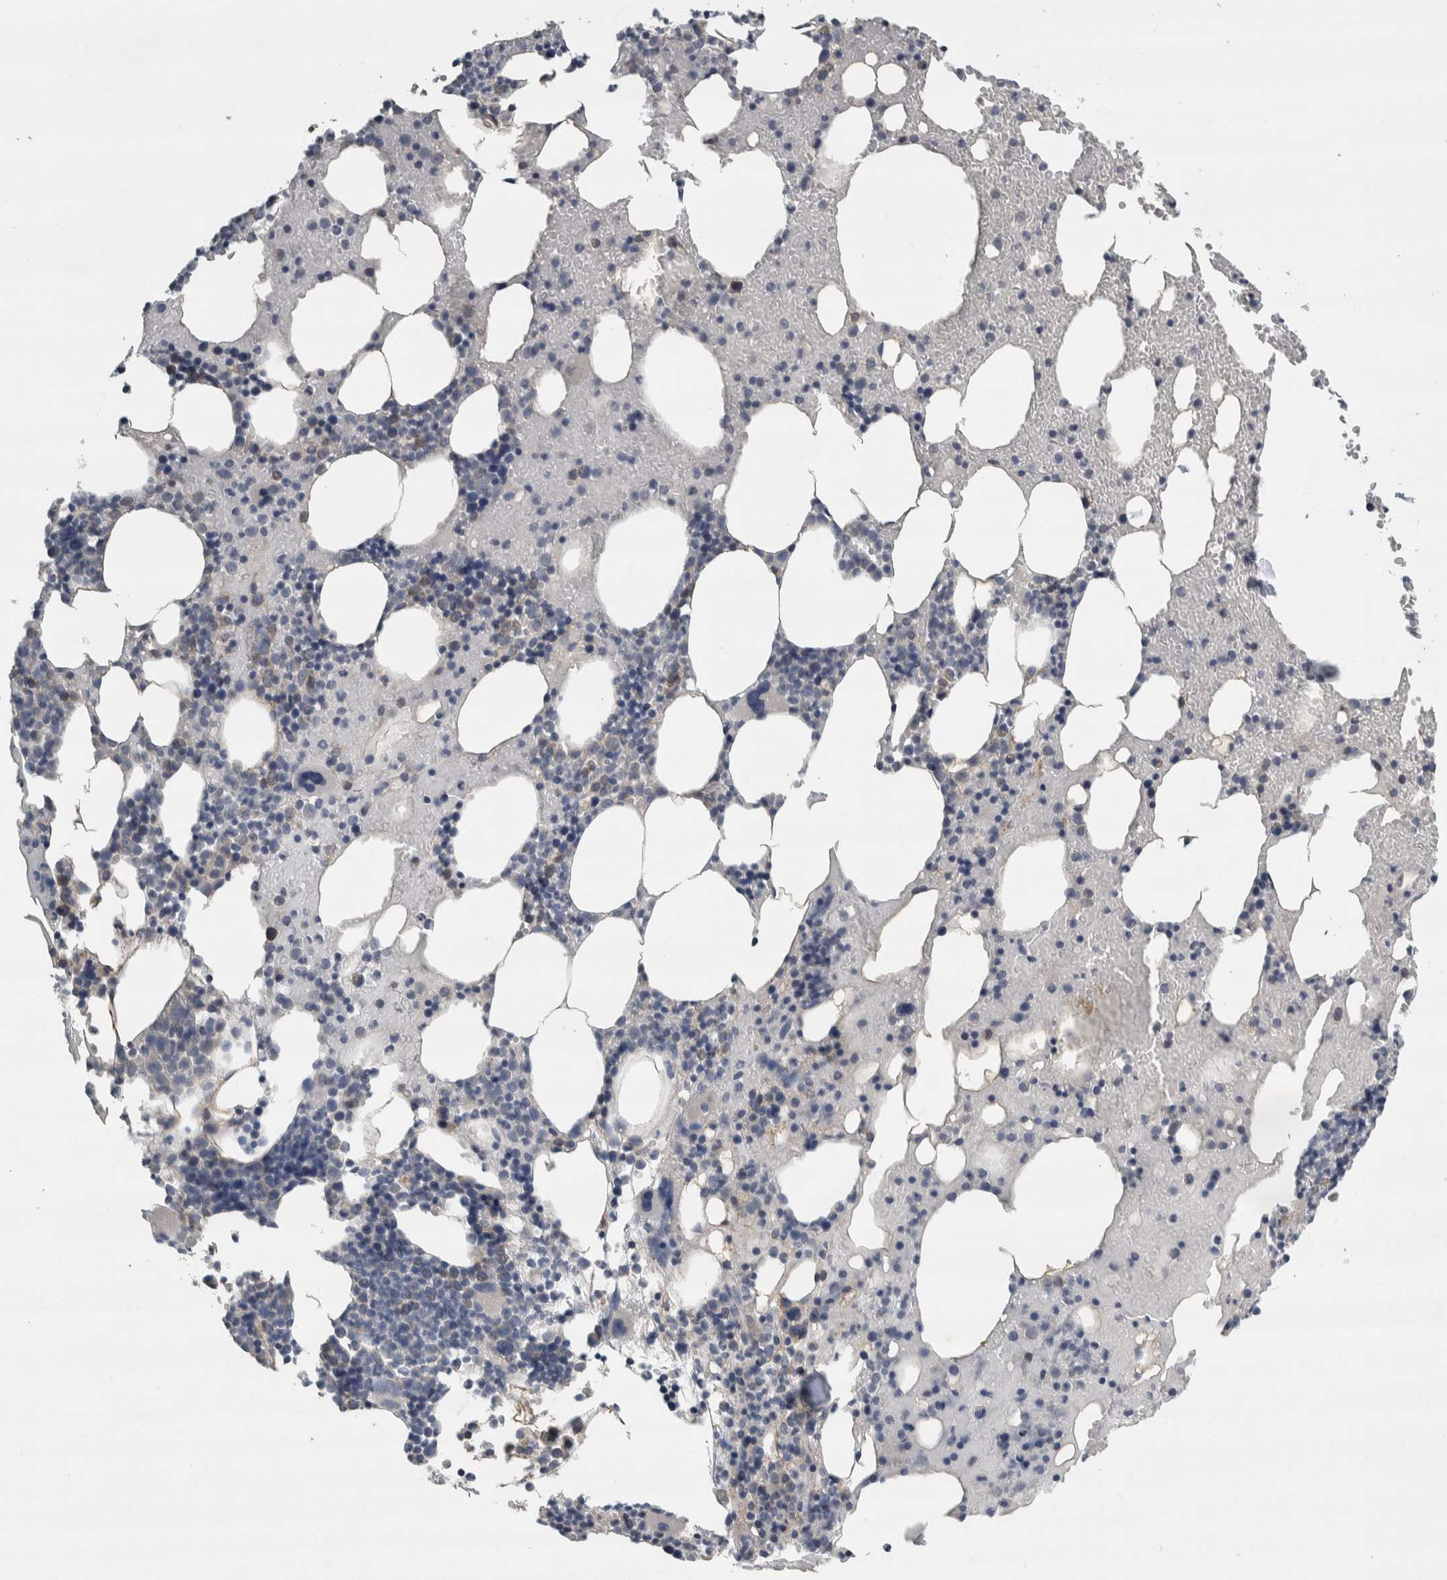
{"staining": {"intensity": "weak", "quantity": "<25%", "location": "cytoplasmic/membranous"}, "tissue": "bone marrow", "cell_type": "Hematopoietic cells", "image_type": "normal", "snomed": [{"axis": "morphology", "description": "Normal tissue, NOS"}, {"axis": "morphology", "description": "Inflammation, NOS"}, {"axis": "topography", "description": "Bone marrow"}], "caption": "A high-resolution photomicrograph shows IHC staining of normal bone marrow, which displays no significant staining in hematopoietic cells. (DAB (3,3'-diaminobenzidine) immunohistochemistry (IHC) visualized using brightfield microscopy, high magnification).", "gene": "SIGMAR1", "patient": {"sex": "male", "age": 68}}